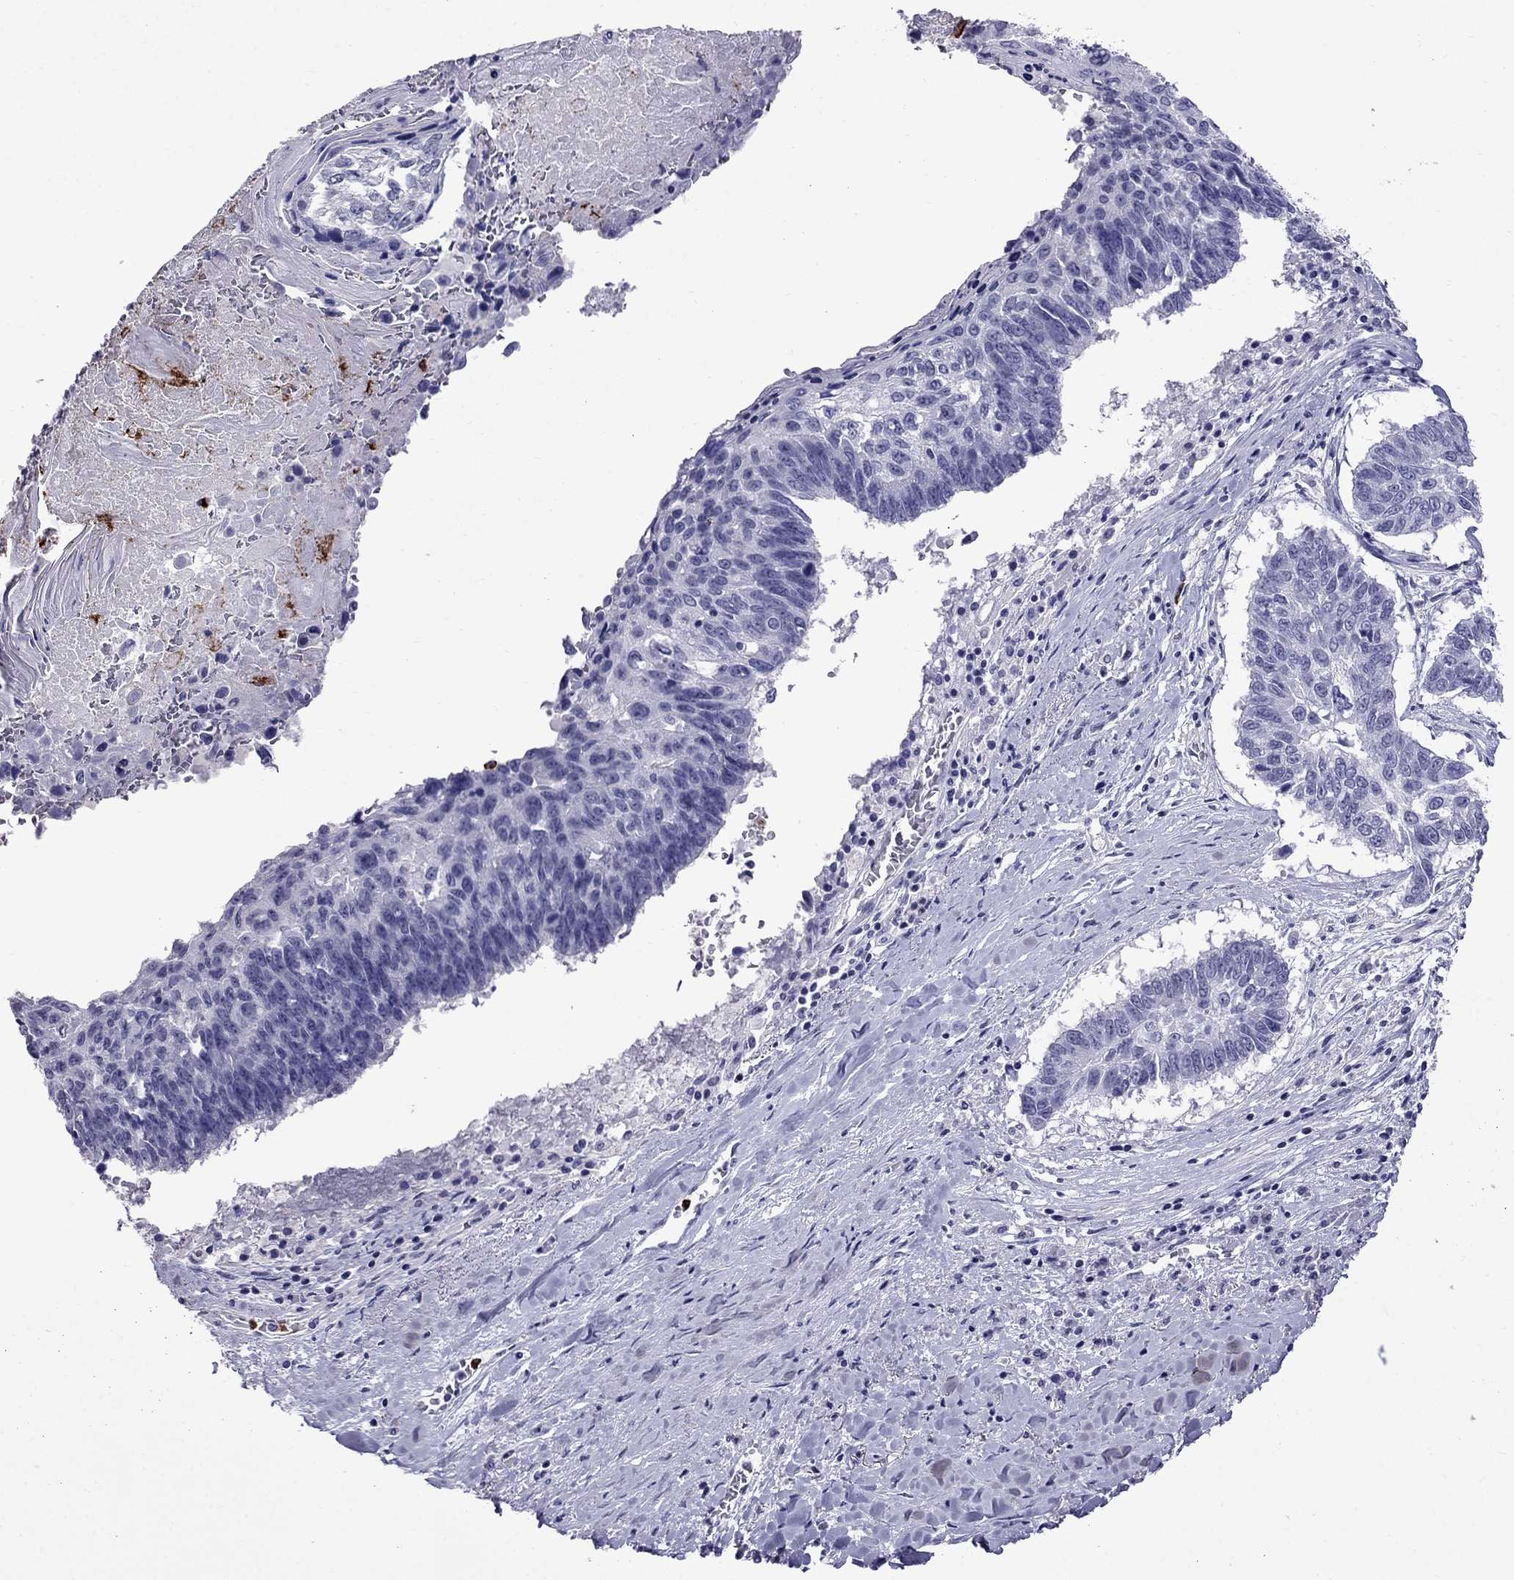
{"staining": {"intensity": "negative", "quantity": "none", "location": "none"}, "tissue": "lung cancer", "cell_type": "Tumor cells", "image_type": "cancer", "snomed": [{"axis": "morphology", "description": "Squamous cell carcinoma, NOS"}, {"axis": "topography", "description": "Lung"}], "caption": "Image shows no significant protein staining in tumor cells of lung squamous cell carcinoma.", "gene": "OLFM4", "patient": {"sex": "male", "age": 73}}